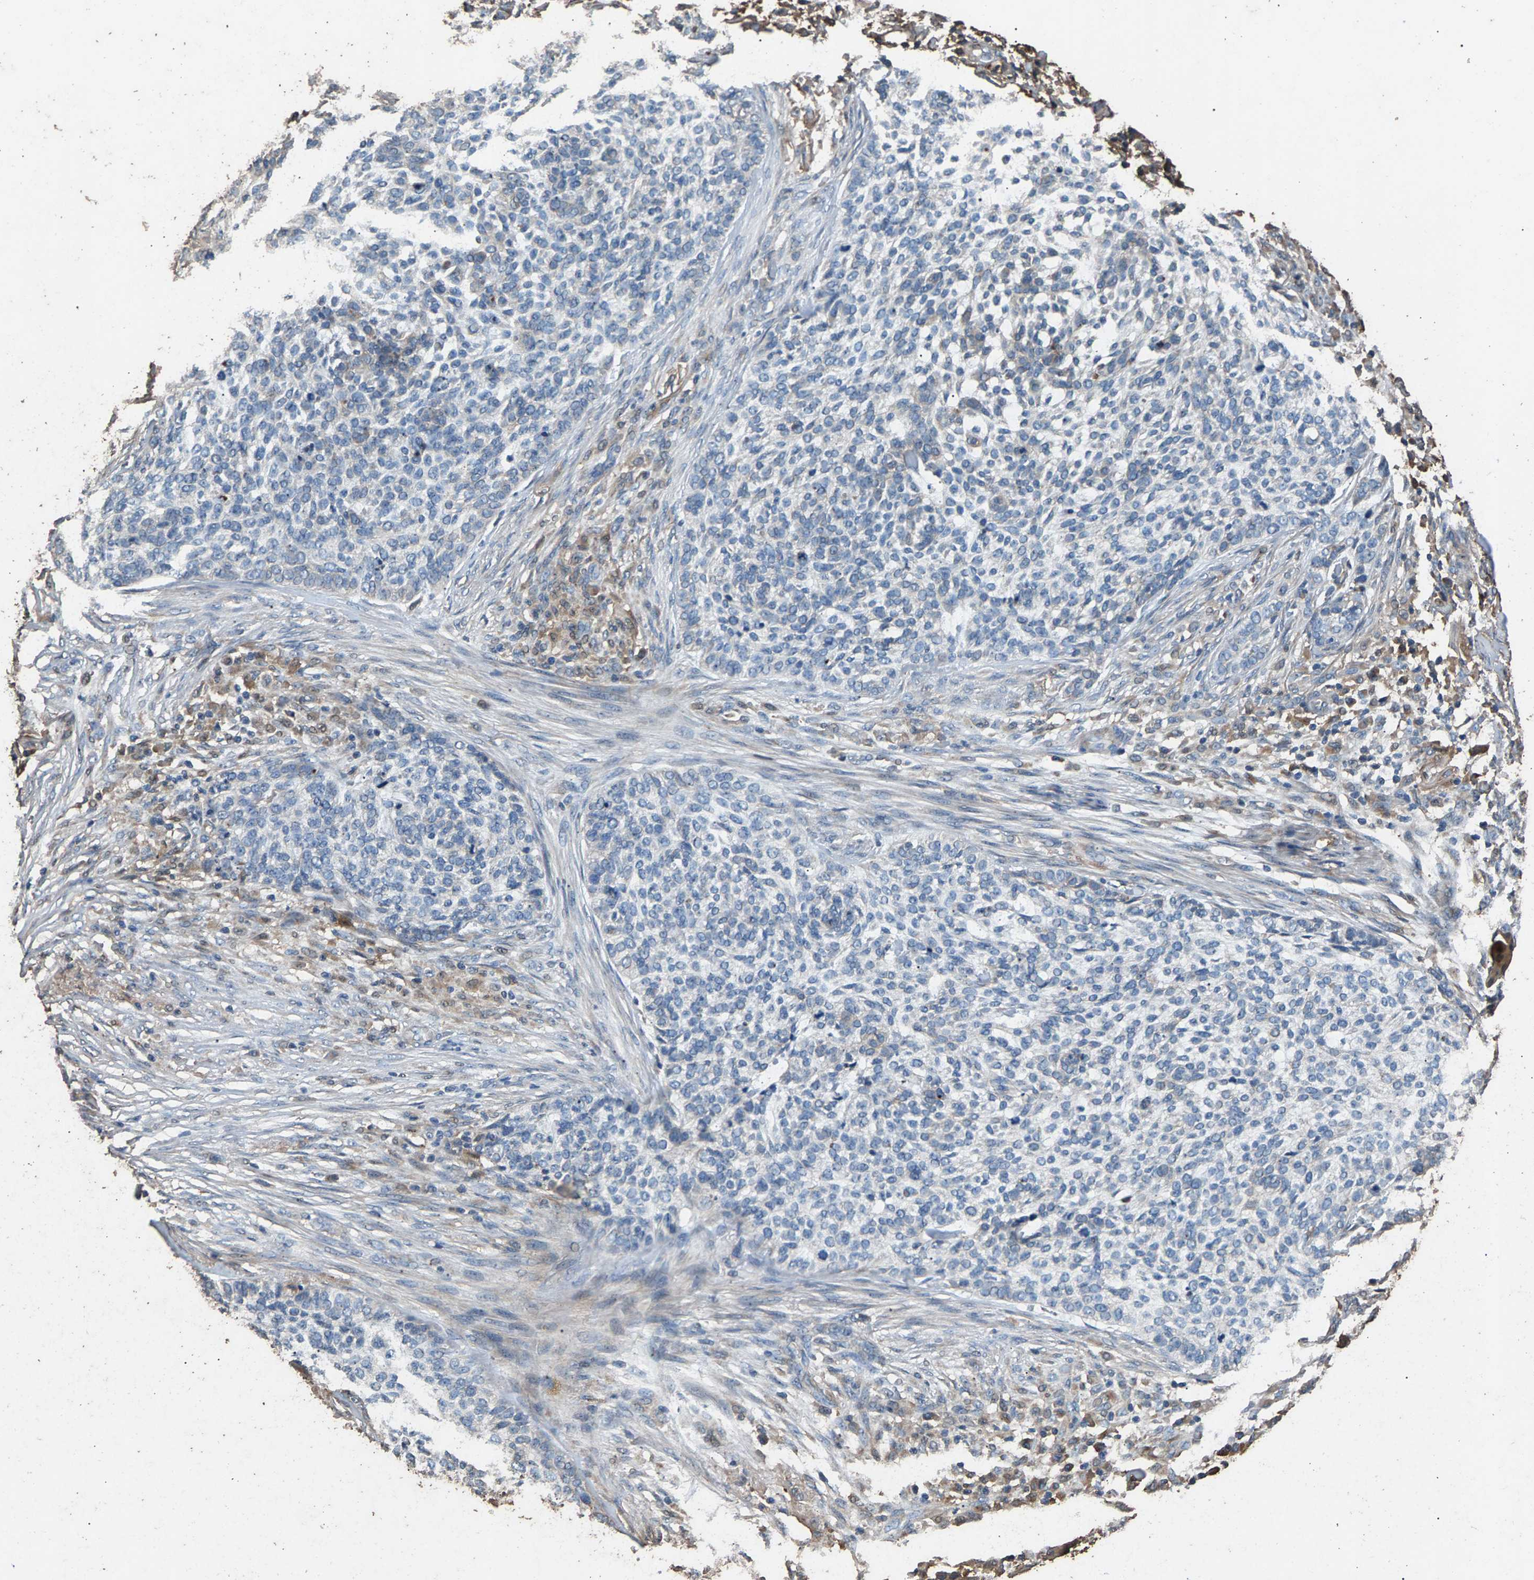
{"staining": {"intensity": "negative", "quantity": "none", "location": "none"}, "tissue": "skin cancer", "cell_type": "Tumor cells", "image_type": "cancer", "snomed": [{"axis": "morphology", "description": "Basal cell carcinoma"}, {"axis": "topography", "description": "Skin"}], "caption": "The histopathology image shows no staining of tumor cells in skin cancer (basal cell carcinoma).", "gene": "MRPL27", "patient": {"sex": "female", "age": 64}}